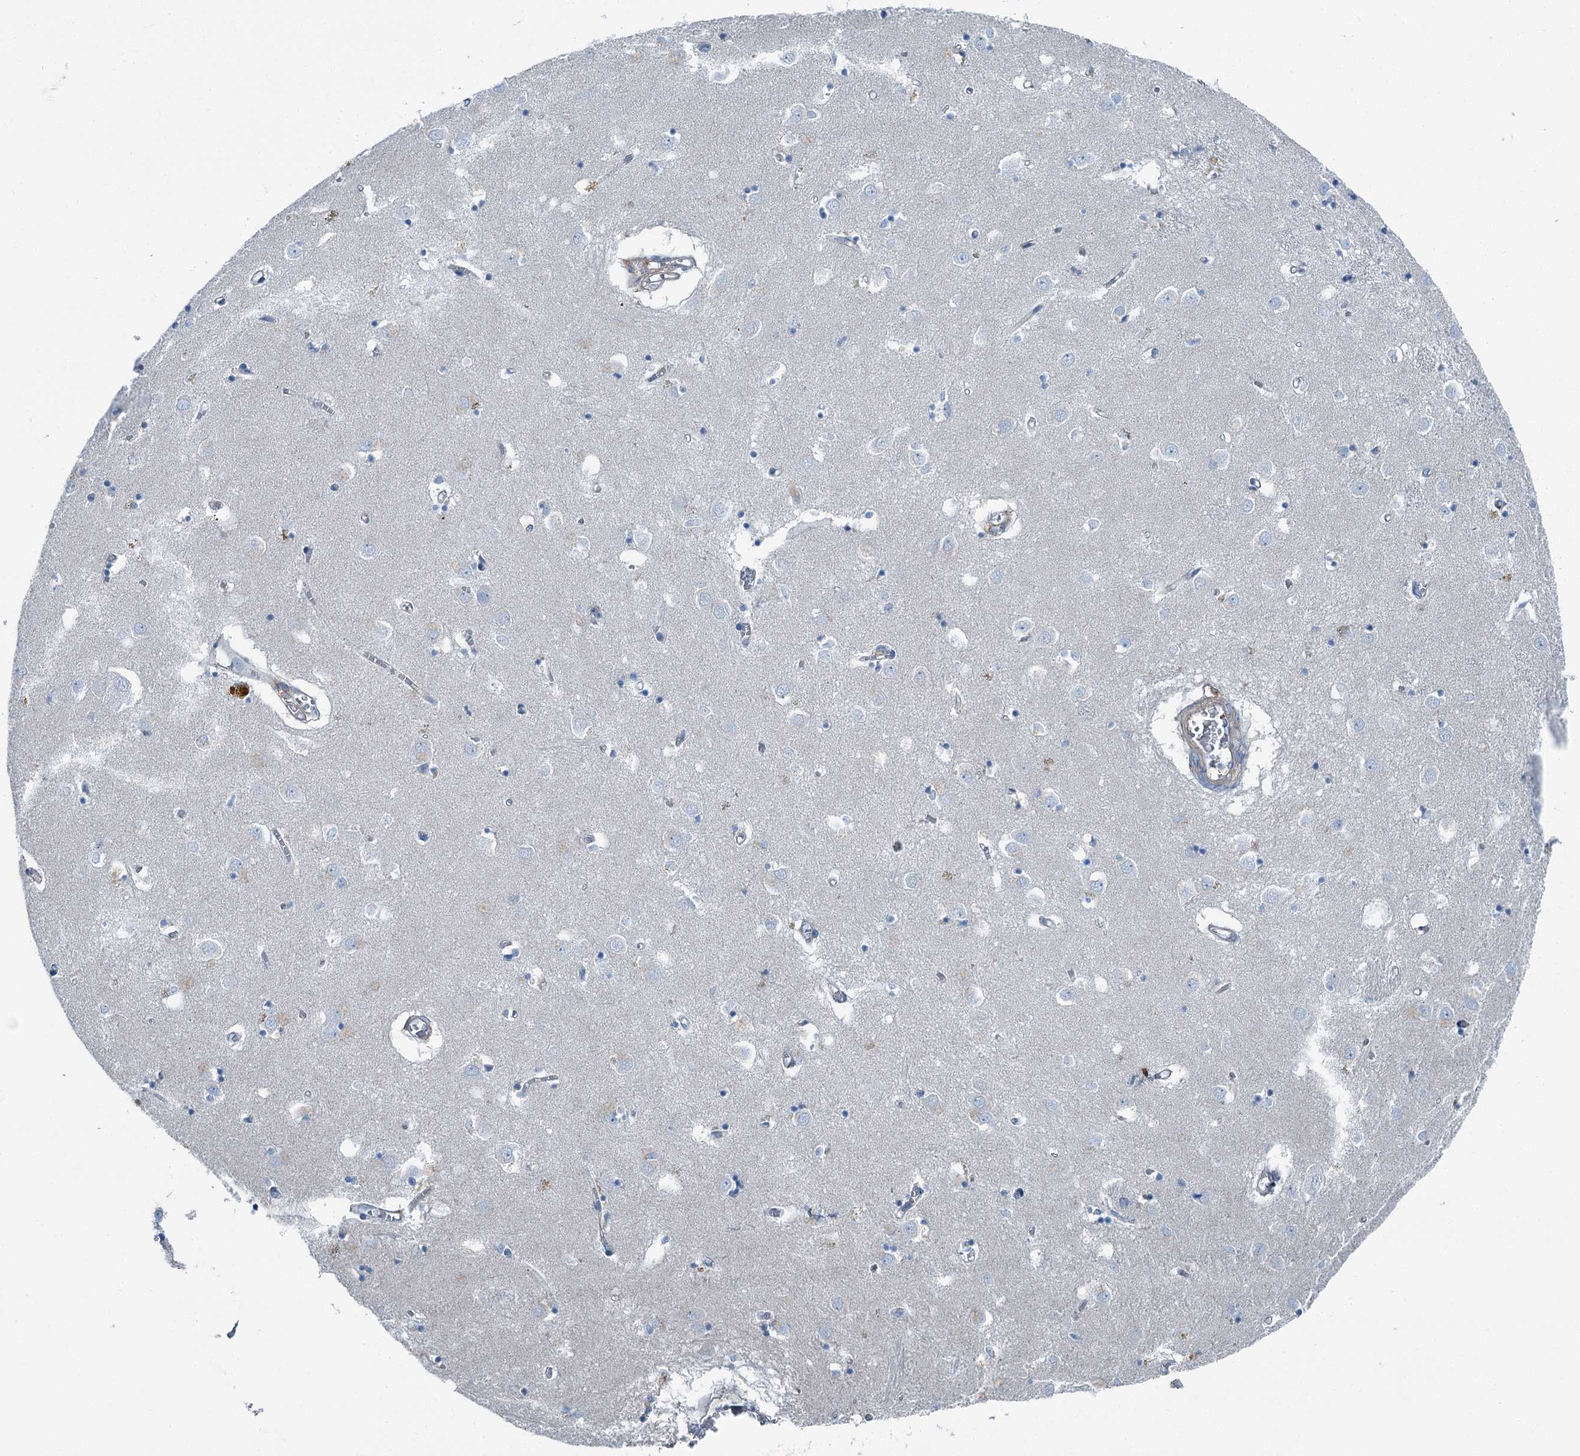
{"staining": {"intensity": "negative", "quantity": "none", "location": "none"}, "tissue": "caudate", "cell_type": "Glial cells", "image_type": "normal", "snomed": [{"axis": "morphology", "description": "Normal tissue, NOS"}, {"axis": "topography", "description": "Lateral ventricle wall"}], "caption": "Glial cells show no significant expression in benign caudate.", "gene": "AXL", "patient": {"sex": "male", "age": 70}}